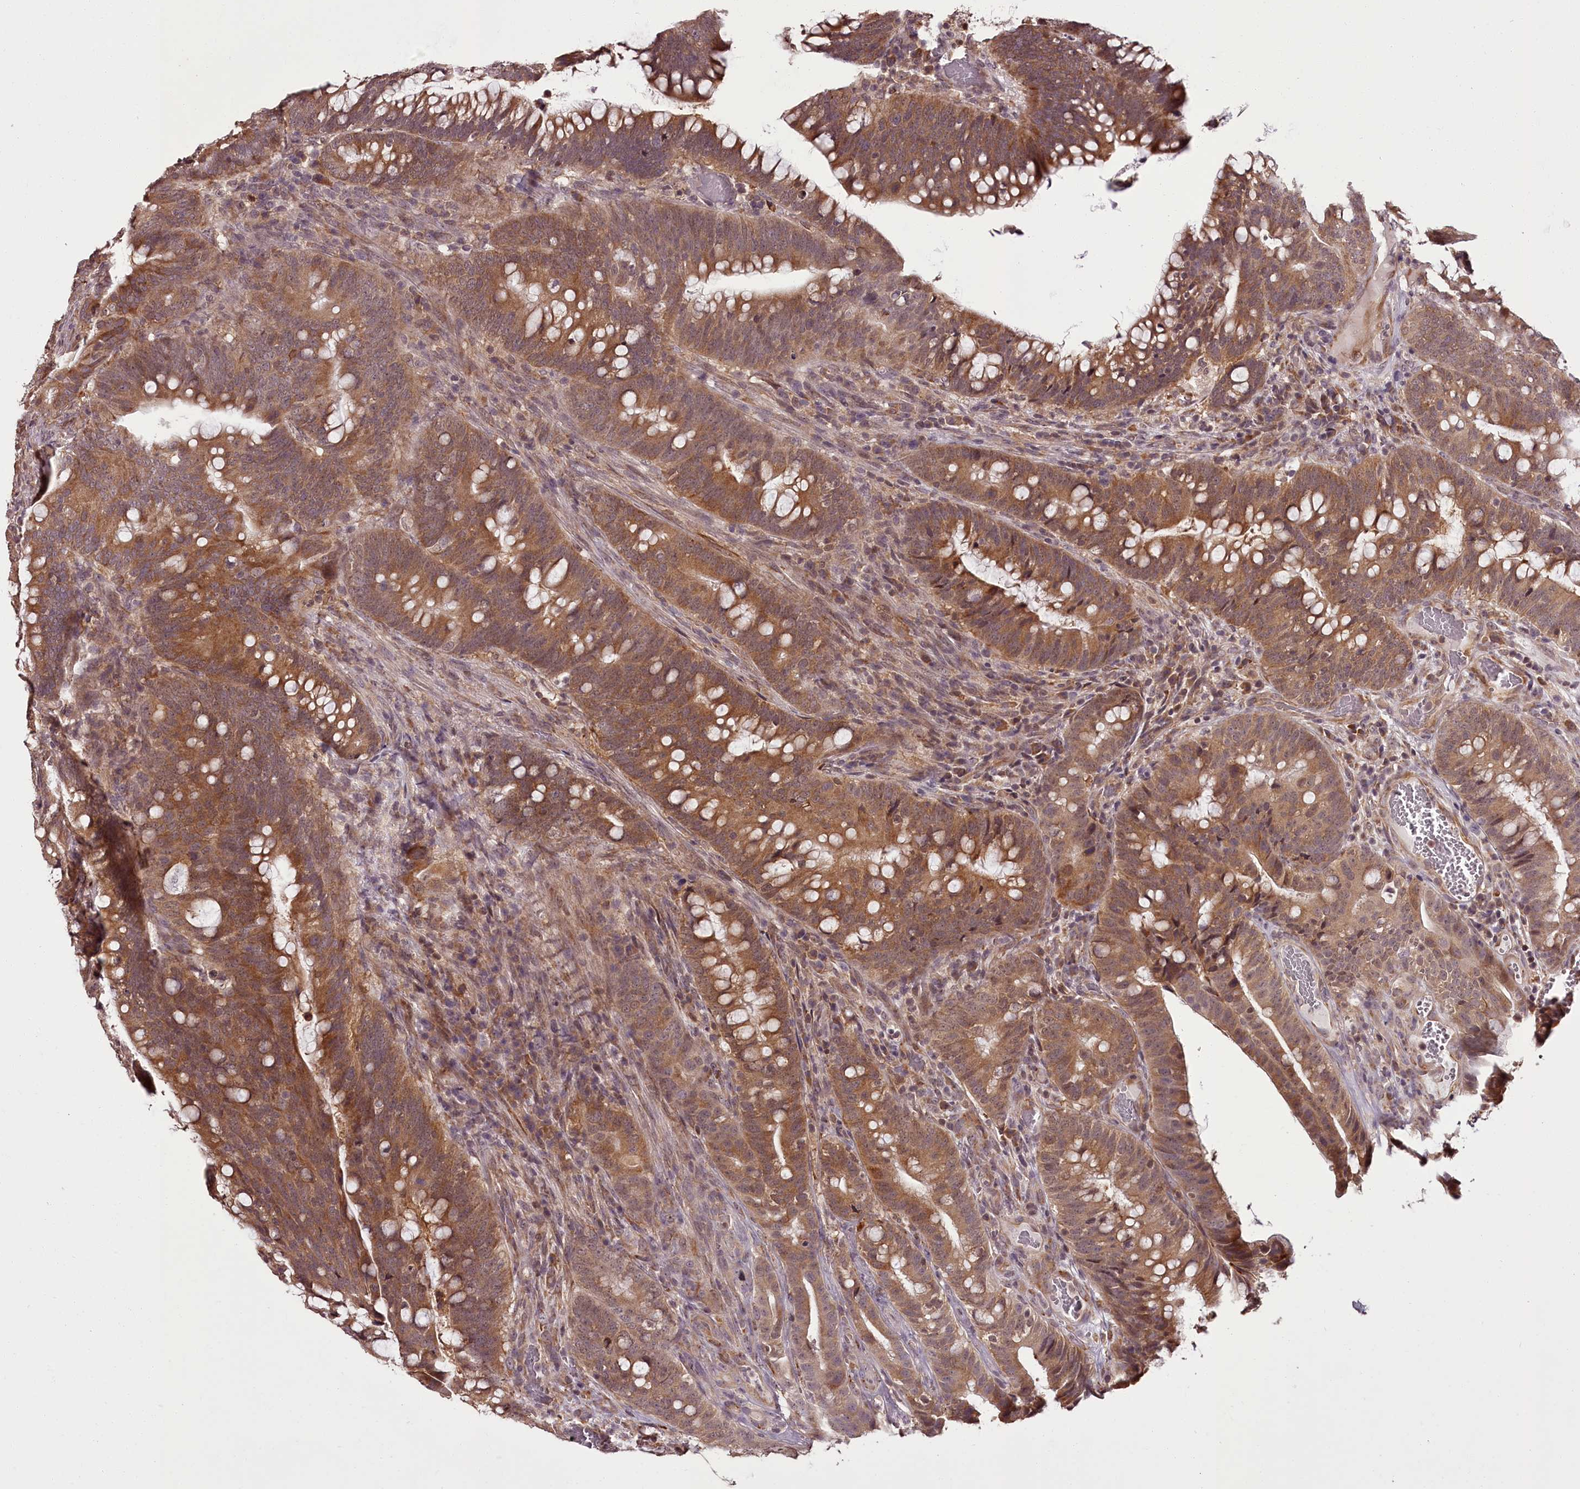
{"staining": {"intensity": "moderate", "quantity": ">75%", "location": "cytoplasmic/membranous"}, "tissue": "colorectal cancer", "cell_type": "Tumor cells", "image_type": "cancer", "snomed": [{"axis": "morphology", "description": "Adenocarcinoma, NOS"}, {"axis": "topography", "description": "Colon"}], "caption": "Colorectal adenocarcinoma tissue exhibits moderate cytoplasmic/membranous expression in approximately >75% of tumor cells, visualized by immunohistochemistry.", "gene": "CCDC92", "patient": {"sex": "female", "age": 66}}